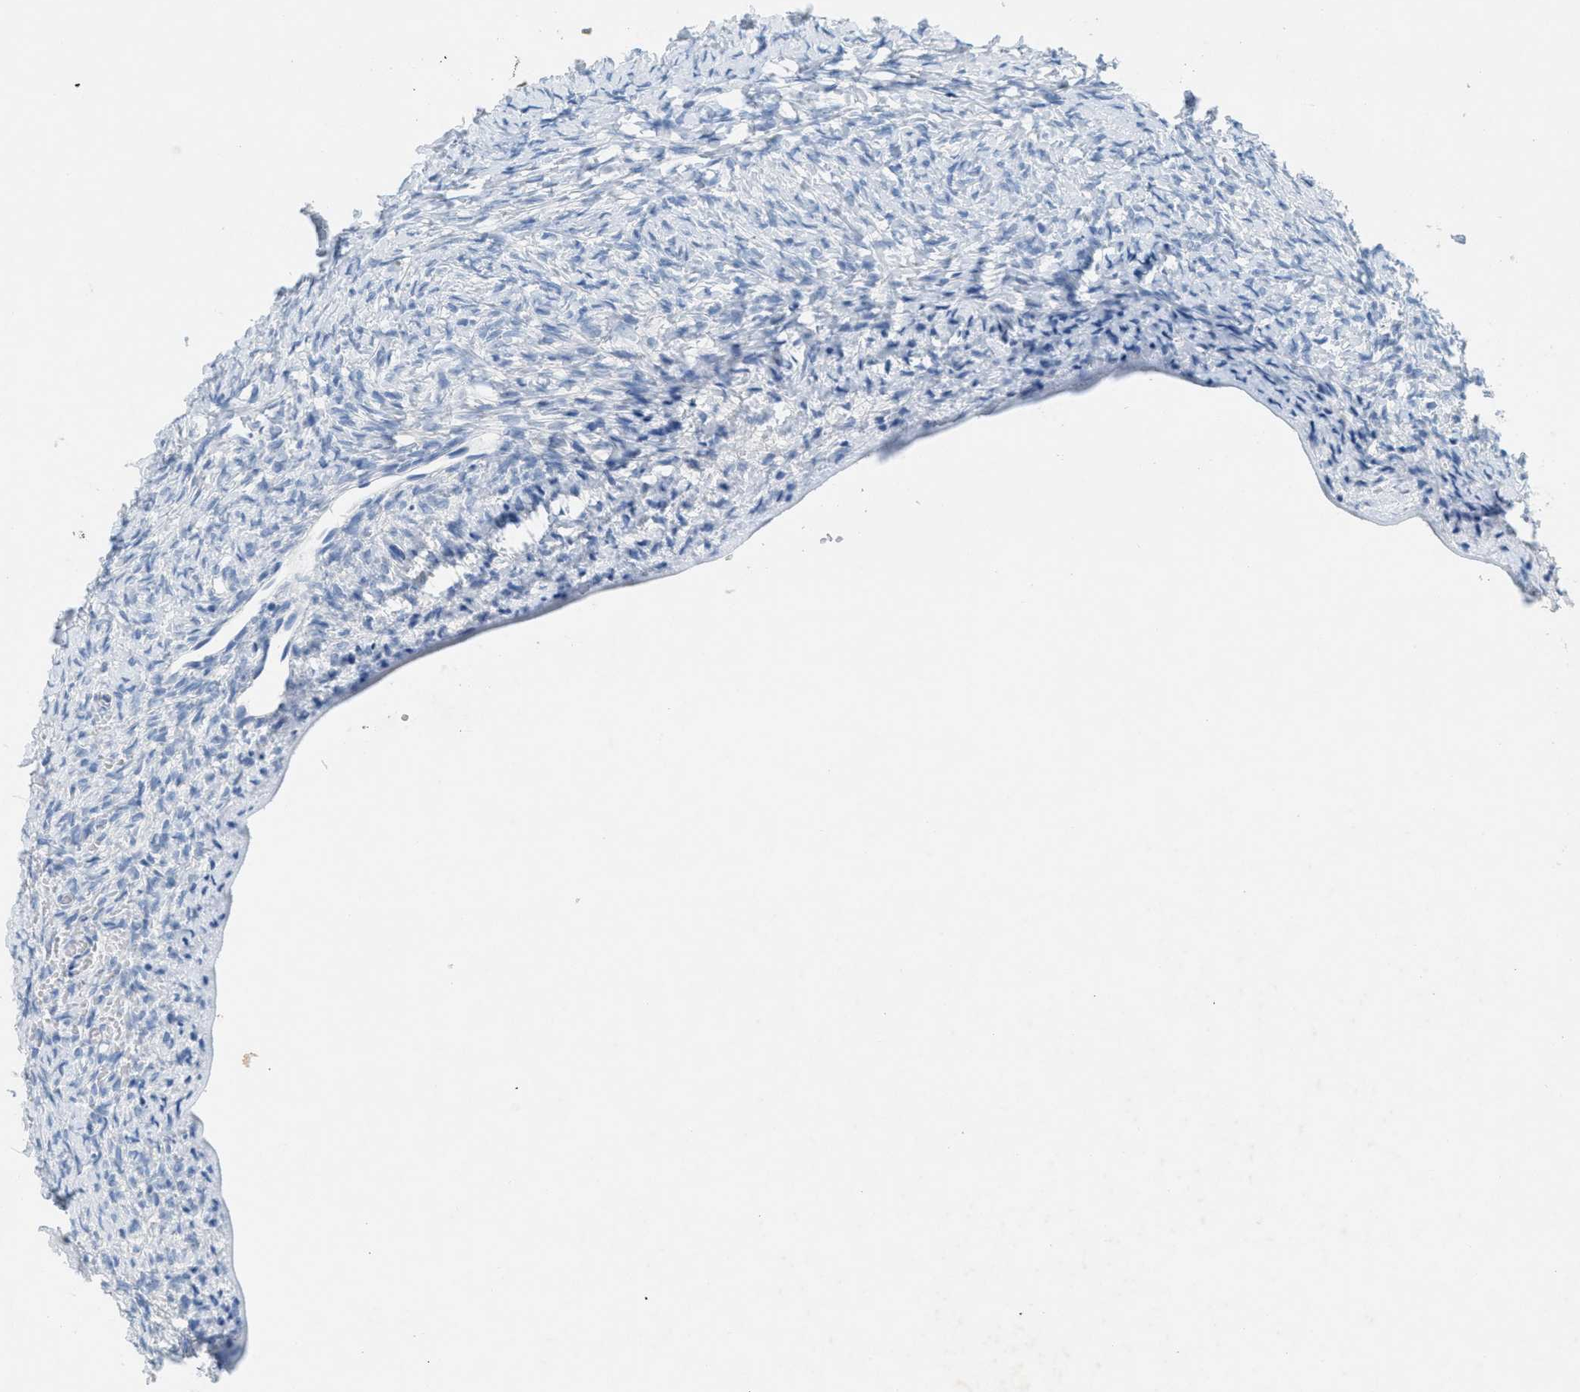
{"staining": {"intensity": "negative", "quantity": "none", "location": "none"}, "tissue": "ovary", "cell_type": "Ovarian stroma cells", "image_type": "normal", "snomed": [{"axis": "morphology", "description": "Normal tissue, NOS"}, {"axis": "topography", "description": "Ovary"}], "caption": "Ovarian stroma cells show no significant expression in unremarkable ovary. Nuclei are stained in blue.", "gene": "GPM6A", "patient": {"sex": "female", "age": 27}}